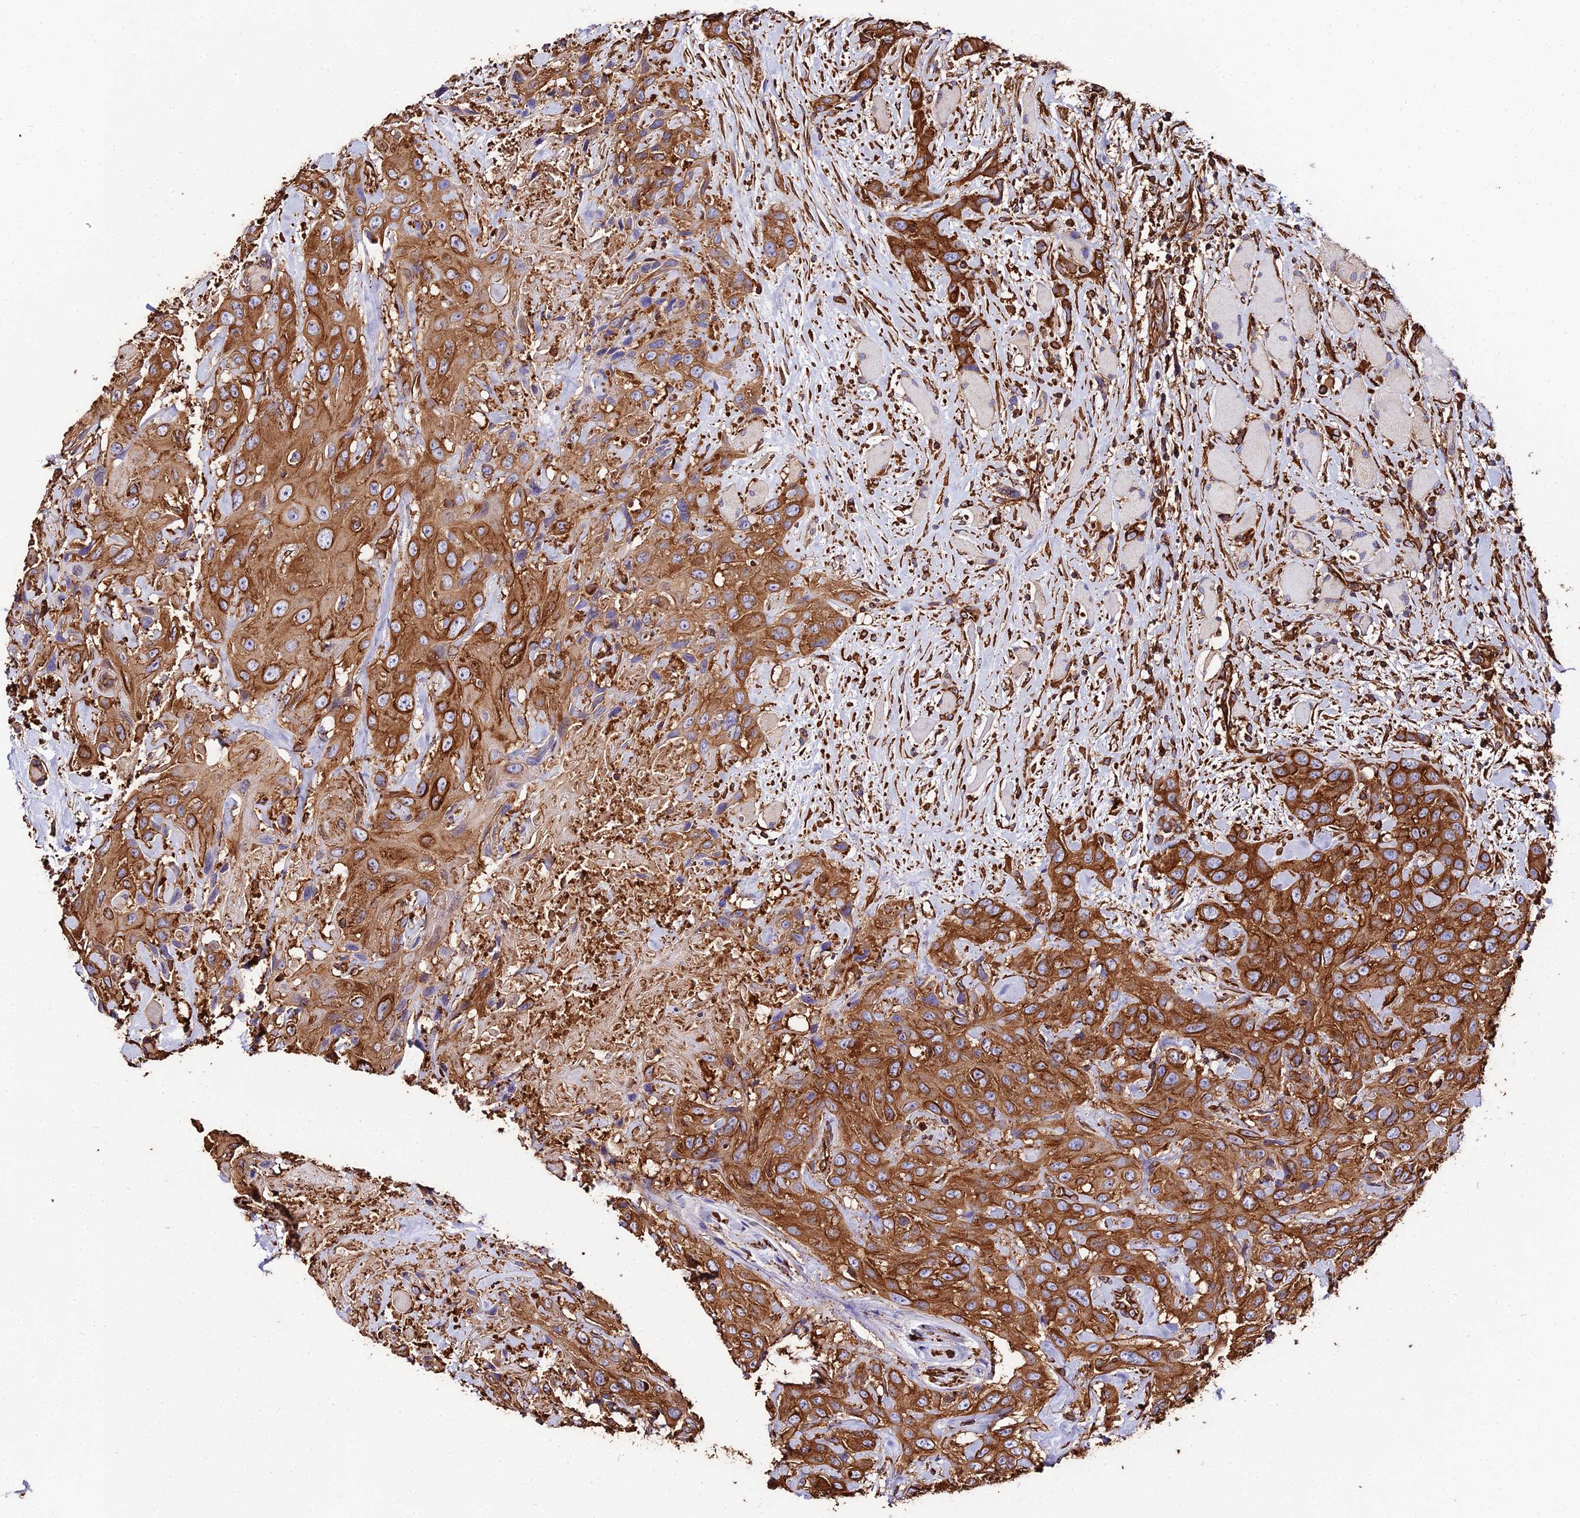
{"staining": {"intensity": "strong", "quantity": ">75%", "location": "cytoplasmic/membranous"}, "tissue": "head and neck cancer", "cell_type": "Tumor cells", "image_type": "cancer", "snomed": [{"axis": "morphology", "description": "Squamous cell carcinoma, NOS"}, {"axis": "topography", "description": "Head-Neck"}], "caption": "A high-resolution photomicrograph shows immunohistochemistry staining of squamous cell carcinoma (head and neck), which exhibits strong cytoplasmic/membranous staining in approximately >75% of tumor cells.", "gene": "TUBA3D", "patient": {"sex": "male", "age": 81}}